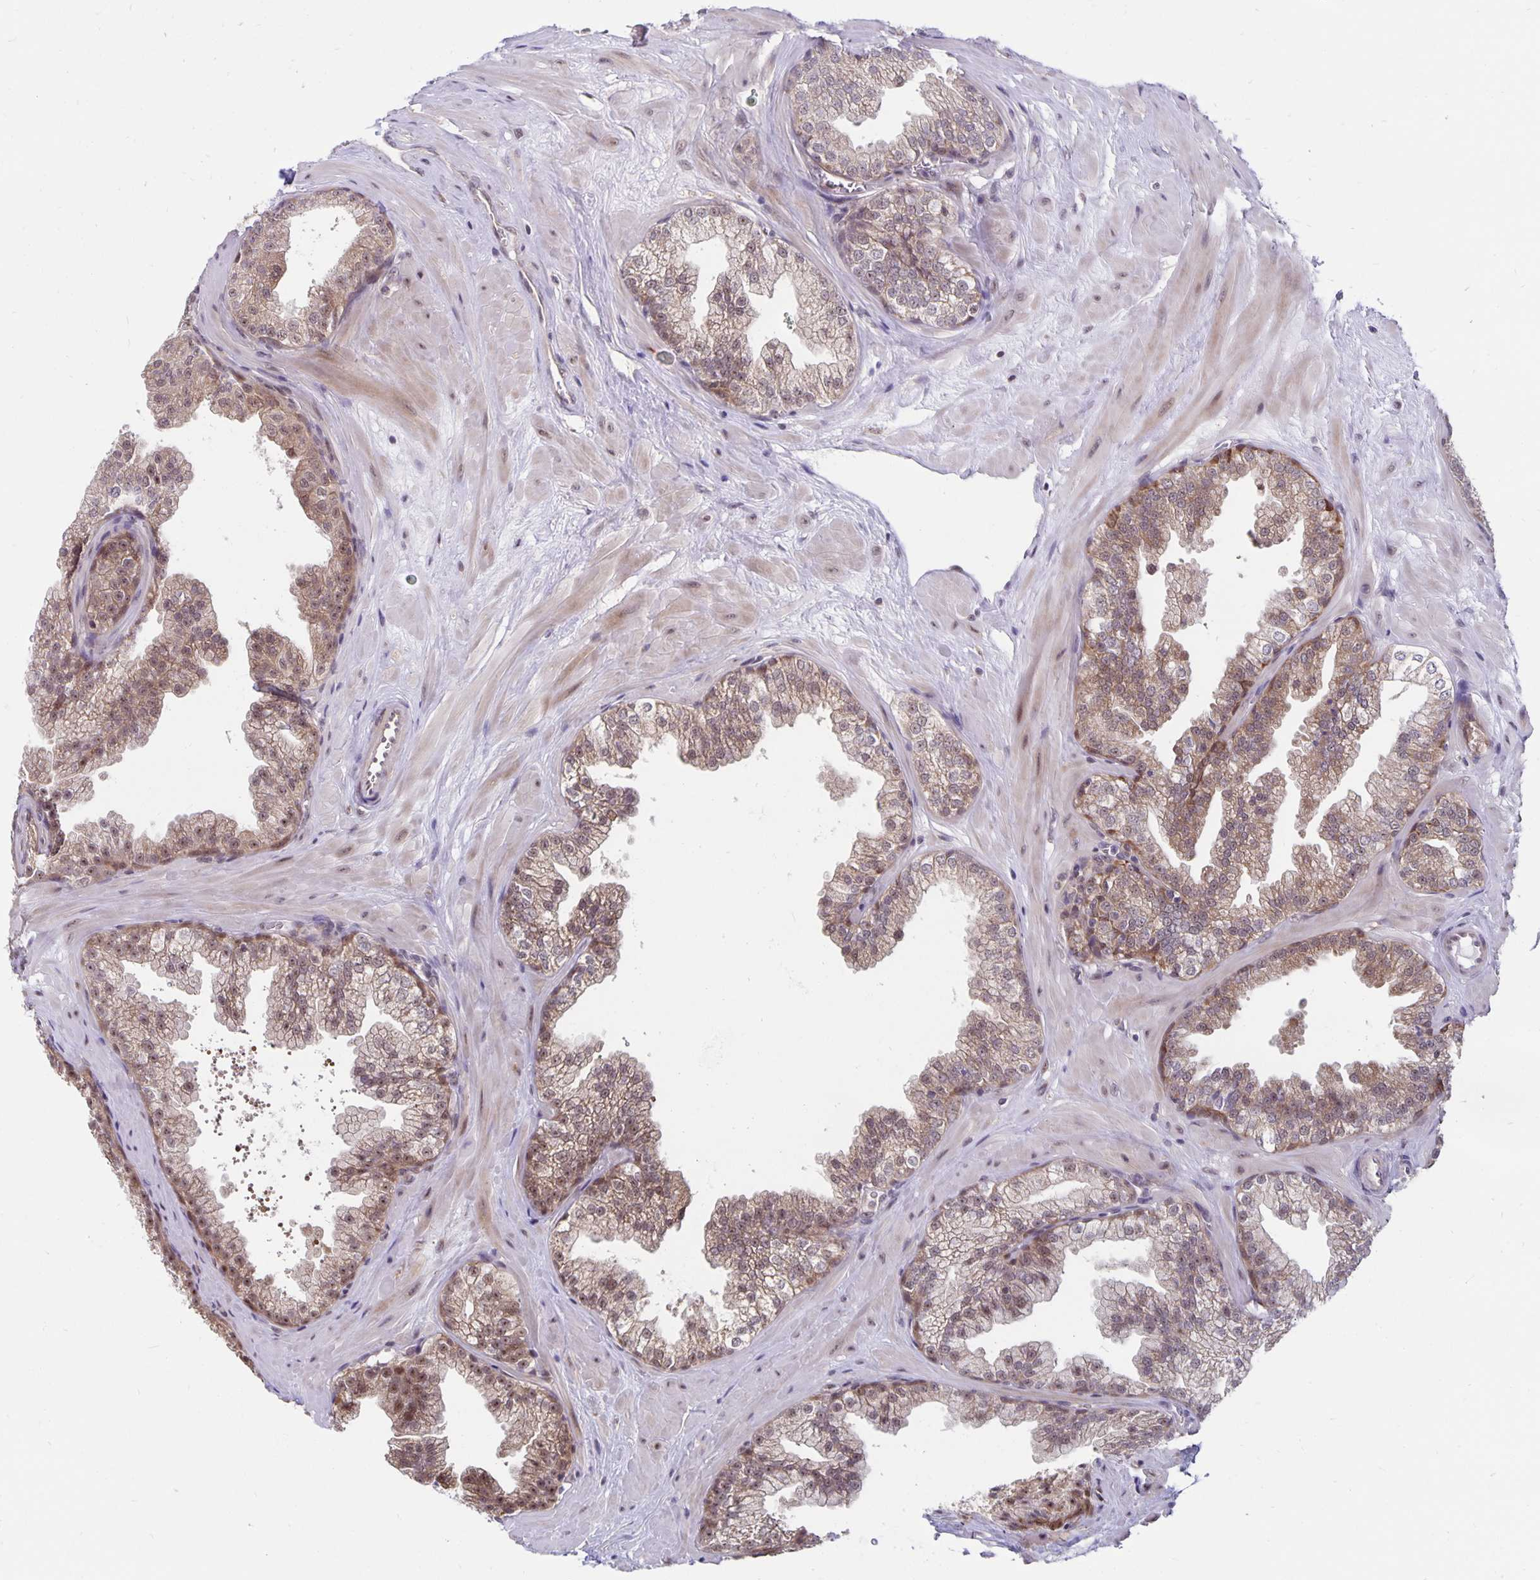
{"staining": {"intensity": "weak", "quantity": ">75%", "location": "cytoplasmic/membranous,nuclear"}, "tissue": "prostate", "cell_type": "Glandular cells", "image_type": "normal", "snomed": [{"axis": "morphology", "description": "Normal tissue, NOS"}, {"axis": "topography", "description": "Prostate"}], "caption": "Protein analysis of normal prostate exhibits weak cytoplasmic/membranous,nuclear staining in approximately >75% of glandular cells. (brown staining indicates protein expression, while blue staining denotes nuclei).", "gene": "EXOC6B", "patient": {"sex": "male", "age": 37}}